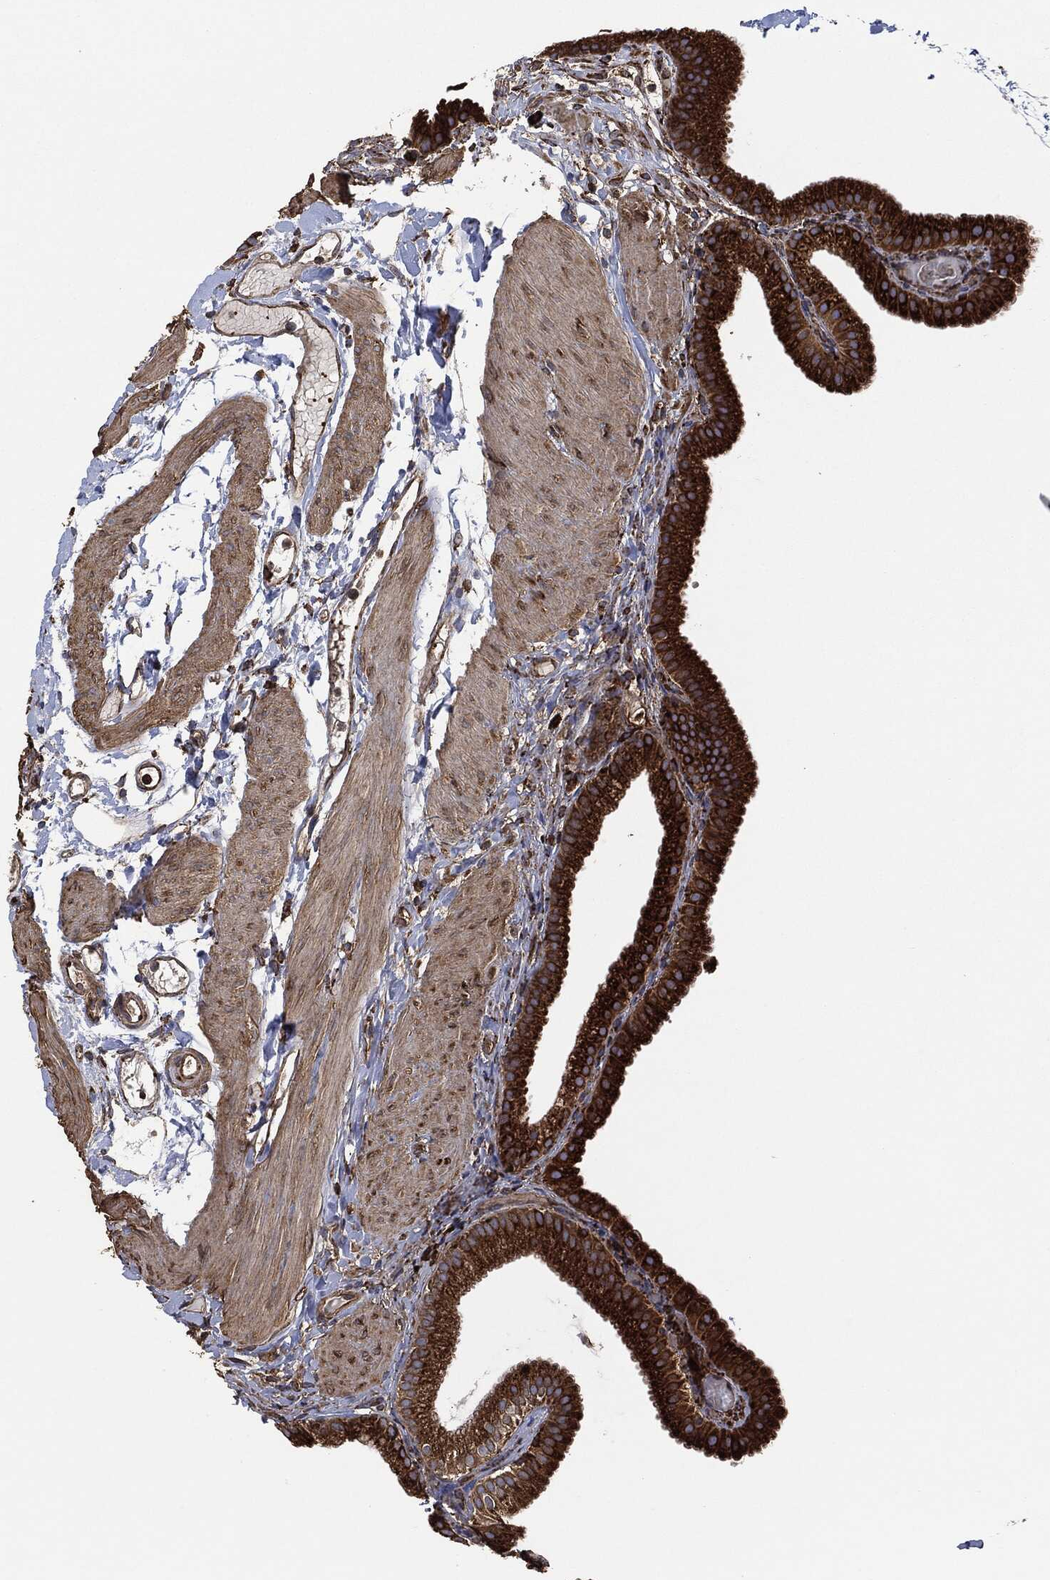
{"staining": {"intensity": "strong", "quantity": ">75%", "location": "cytoplasmic/membranous"}, "tissue": "gallbladder", "cell_type": "Glandular cells", "image_type": "normal", "snomed": [{"axis": "morphology", "description": "Normal tissue, NOS"}, {"axis": "topography", "description": "Gallbladder"}, {"axis": "topography", "description": "Peripheral nerve tissue"}], "caption": "Glandular cells display high levels of strong cytoplasmic/membranous expression in about >75% of cells in benign gallbladder.", "gene": "AMFR", "patient": {"sex": "female", "age": 45}}